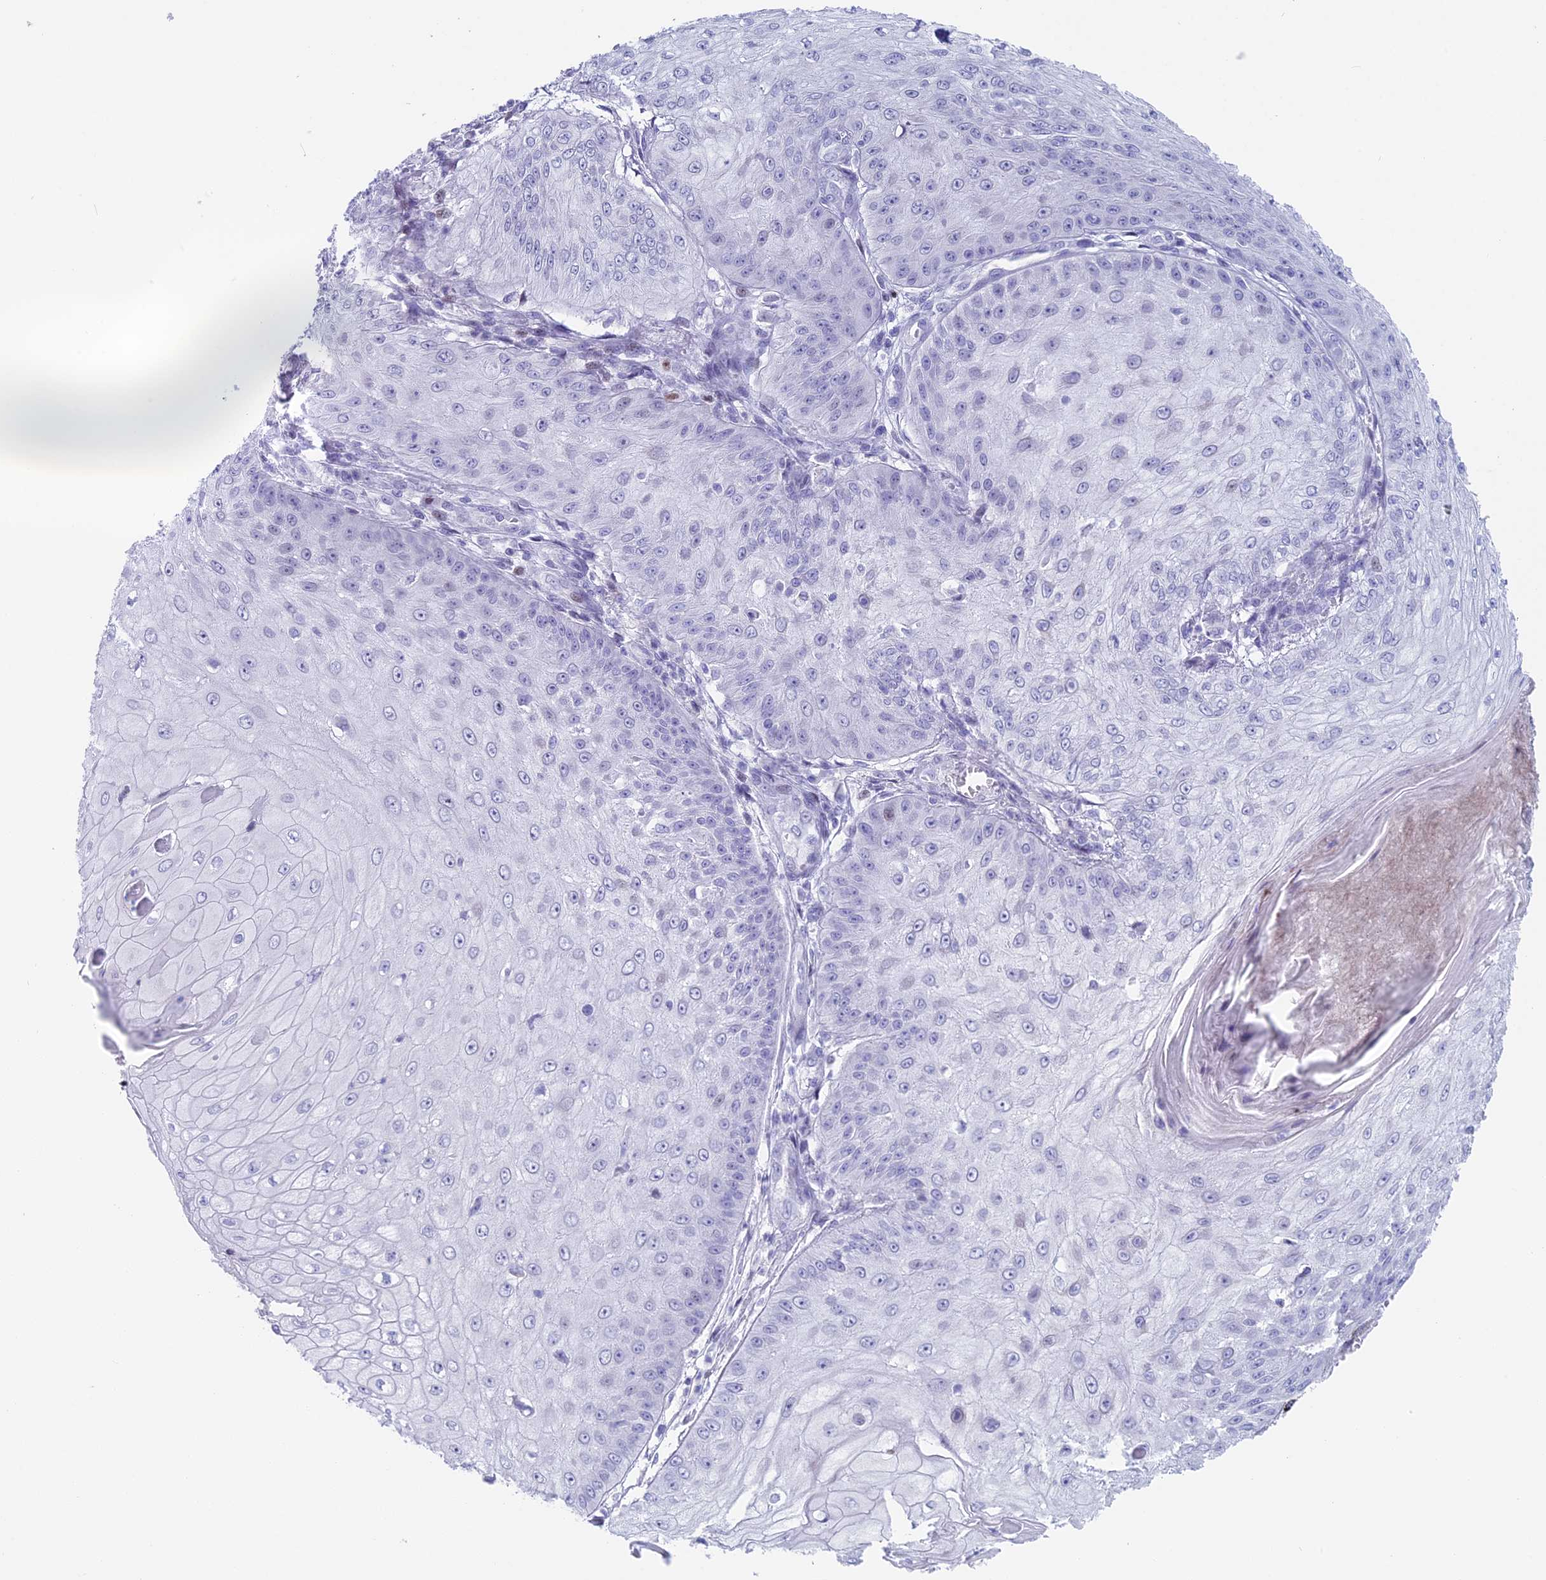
{"staining": {"intensity": "negative", "quantity": "none", "location": "none"}, "tissue": "skin cancer", "cell_type": "Tumor cells", "image_type": "cancer", "snomed": [{"axis": "morphology", "description": "Squamous cell carcinoma, NOS"}, {"axis": "topography", "description": "Skin"}], "caption": "Tumor cells show no significant positivity in squamous cell carcinoma (skin).", "gene": "CC2D2A", "patient": {"sex": "male", "age": 70}}